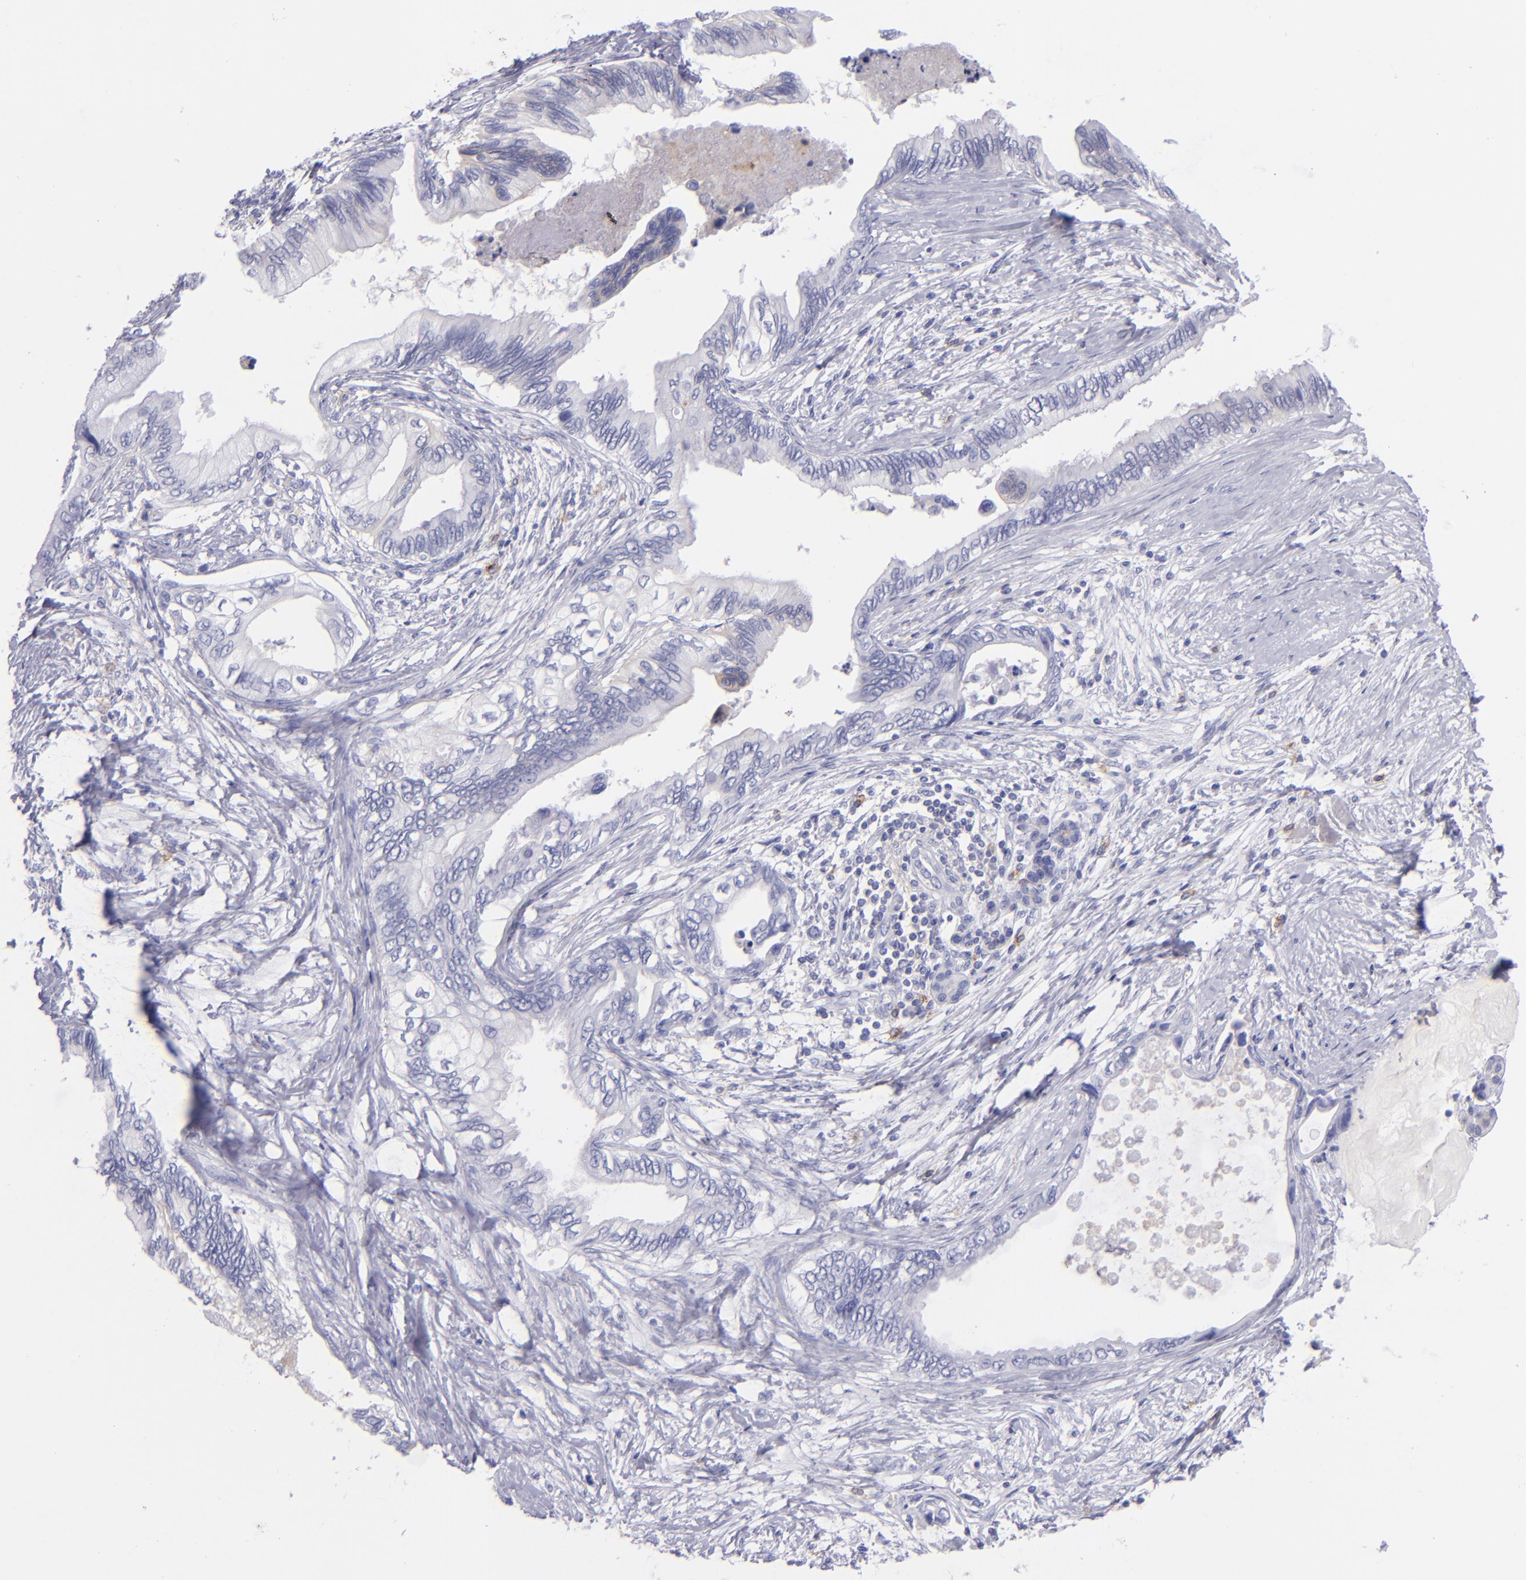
{"staining": {"intensity": "negative", "quantity": "none", "location": "none"}, "tissue": "pancreatic cancer", "cell_type": "Tumor cells", "image_type": "cancer", "snomed": [{"axis": "morphology", "description": "Adenocarcinoma, NOS"}, {"axis": "topography", "description": "Pancreas"}], "caption": "An immunohistochemistry histopathology image of pancreatic cancer (adenocarcinoma) is shown. There is no staining in tumor cells of pancreatic cancer (adenocarcinoma).", "gene": "CD82", "patient": {"sex": "female", "age": 66}}